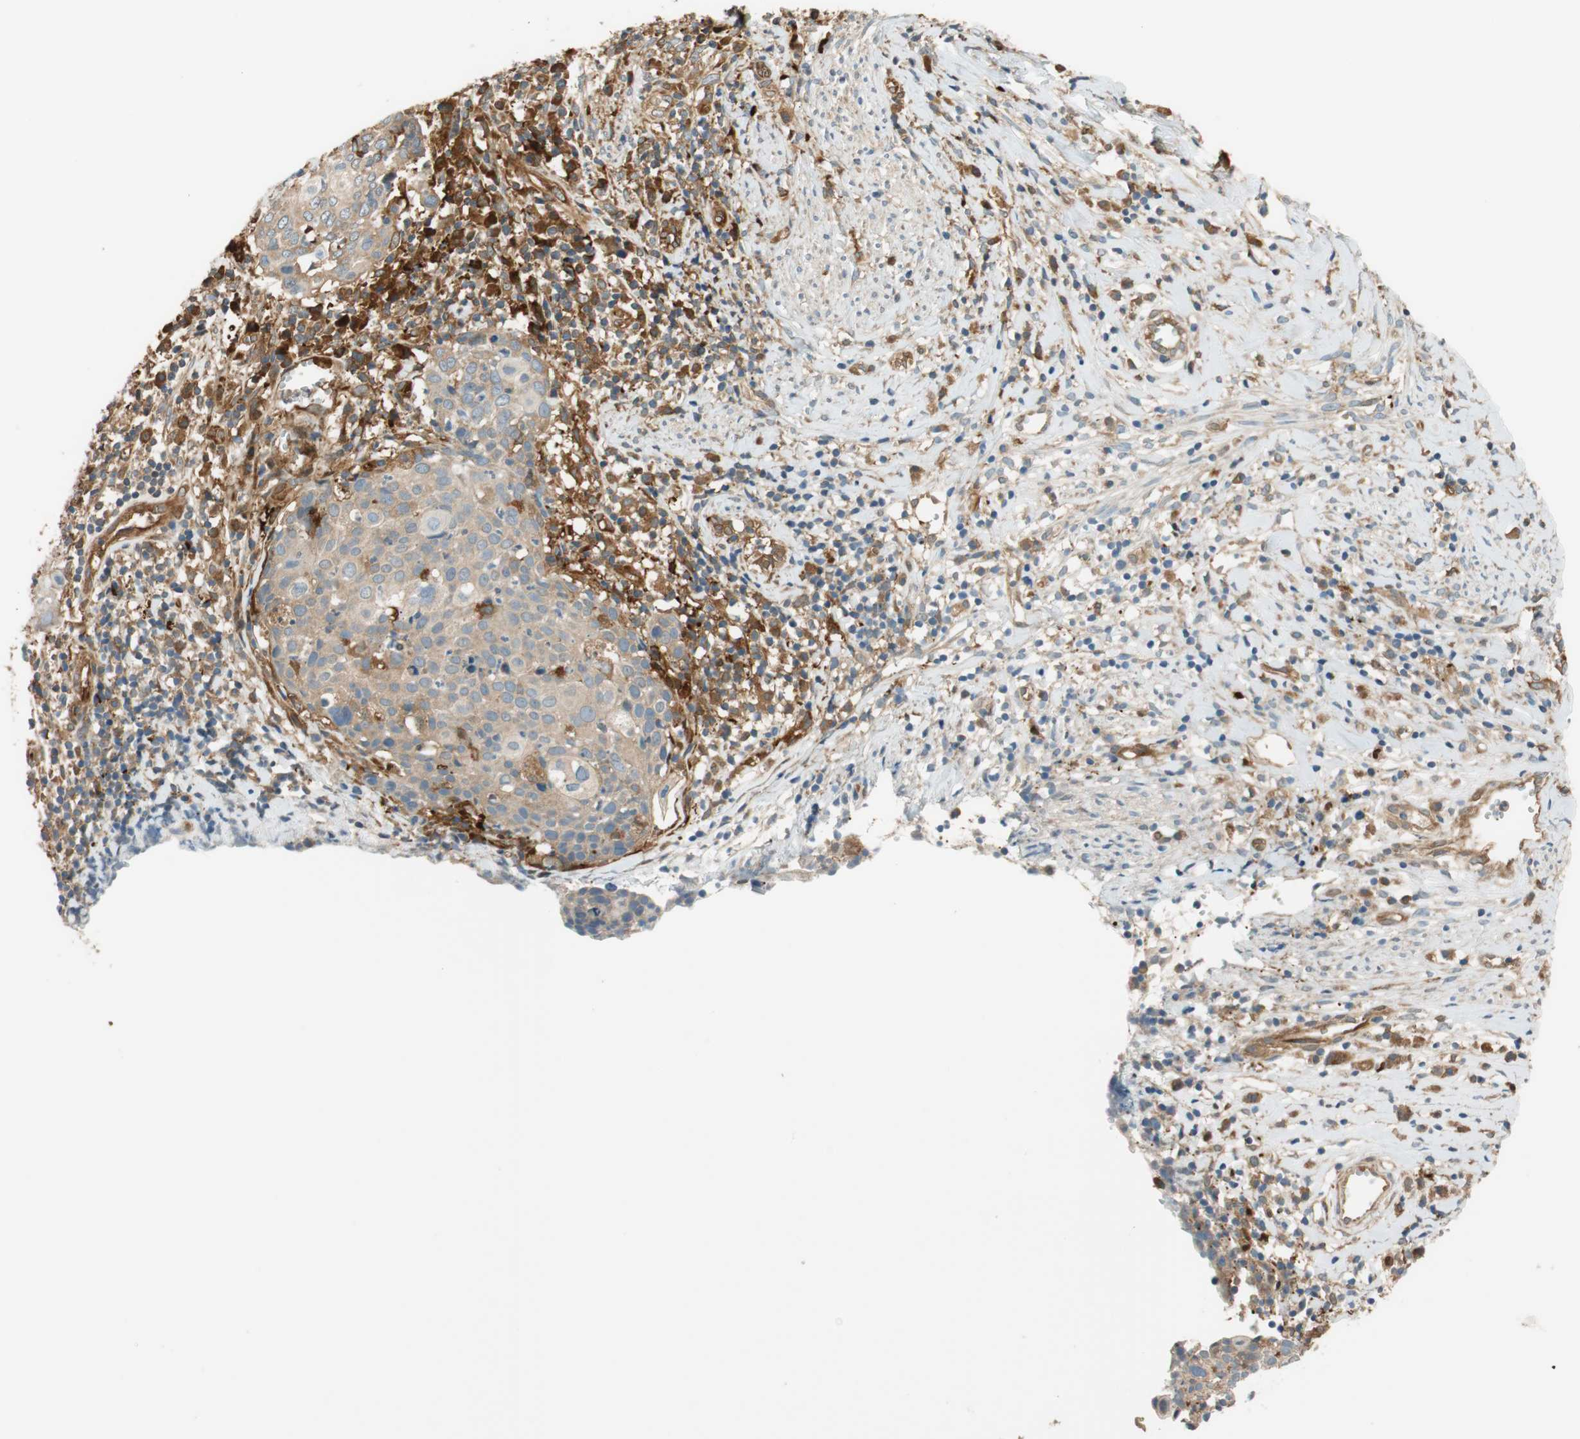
{"staining": {"intensity": "moderate", "quantity": ">75%", "location": "cytoplasmic/membranous"}, "tissue": "cervical cancer", "cell_type": "Tumor cells", "image_type": "cancer", "snomed": [{"axis": "morphology", "description": "Squamous cell carcinoma, NOS"}, {"axis": "topography", "description": "Cervix"}], "caption": "Cervical cancer tissue reveals moderate cytoplasmic/membranous positivity in approximately >75% of tumor cells, visualized by immunohistochemistry.", "gene": "PARP14", "patient": {"sex": "female", "age": 40}}